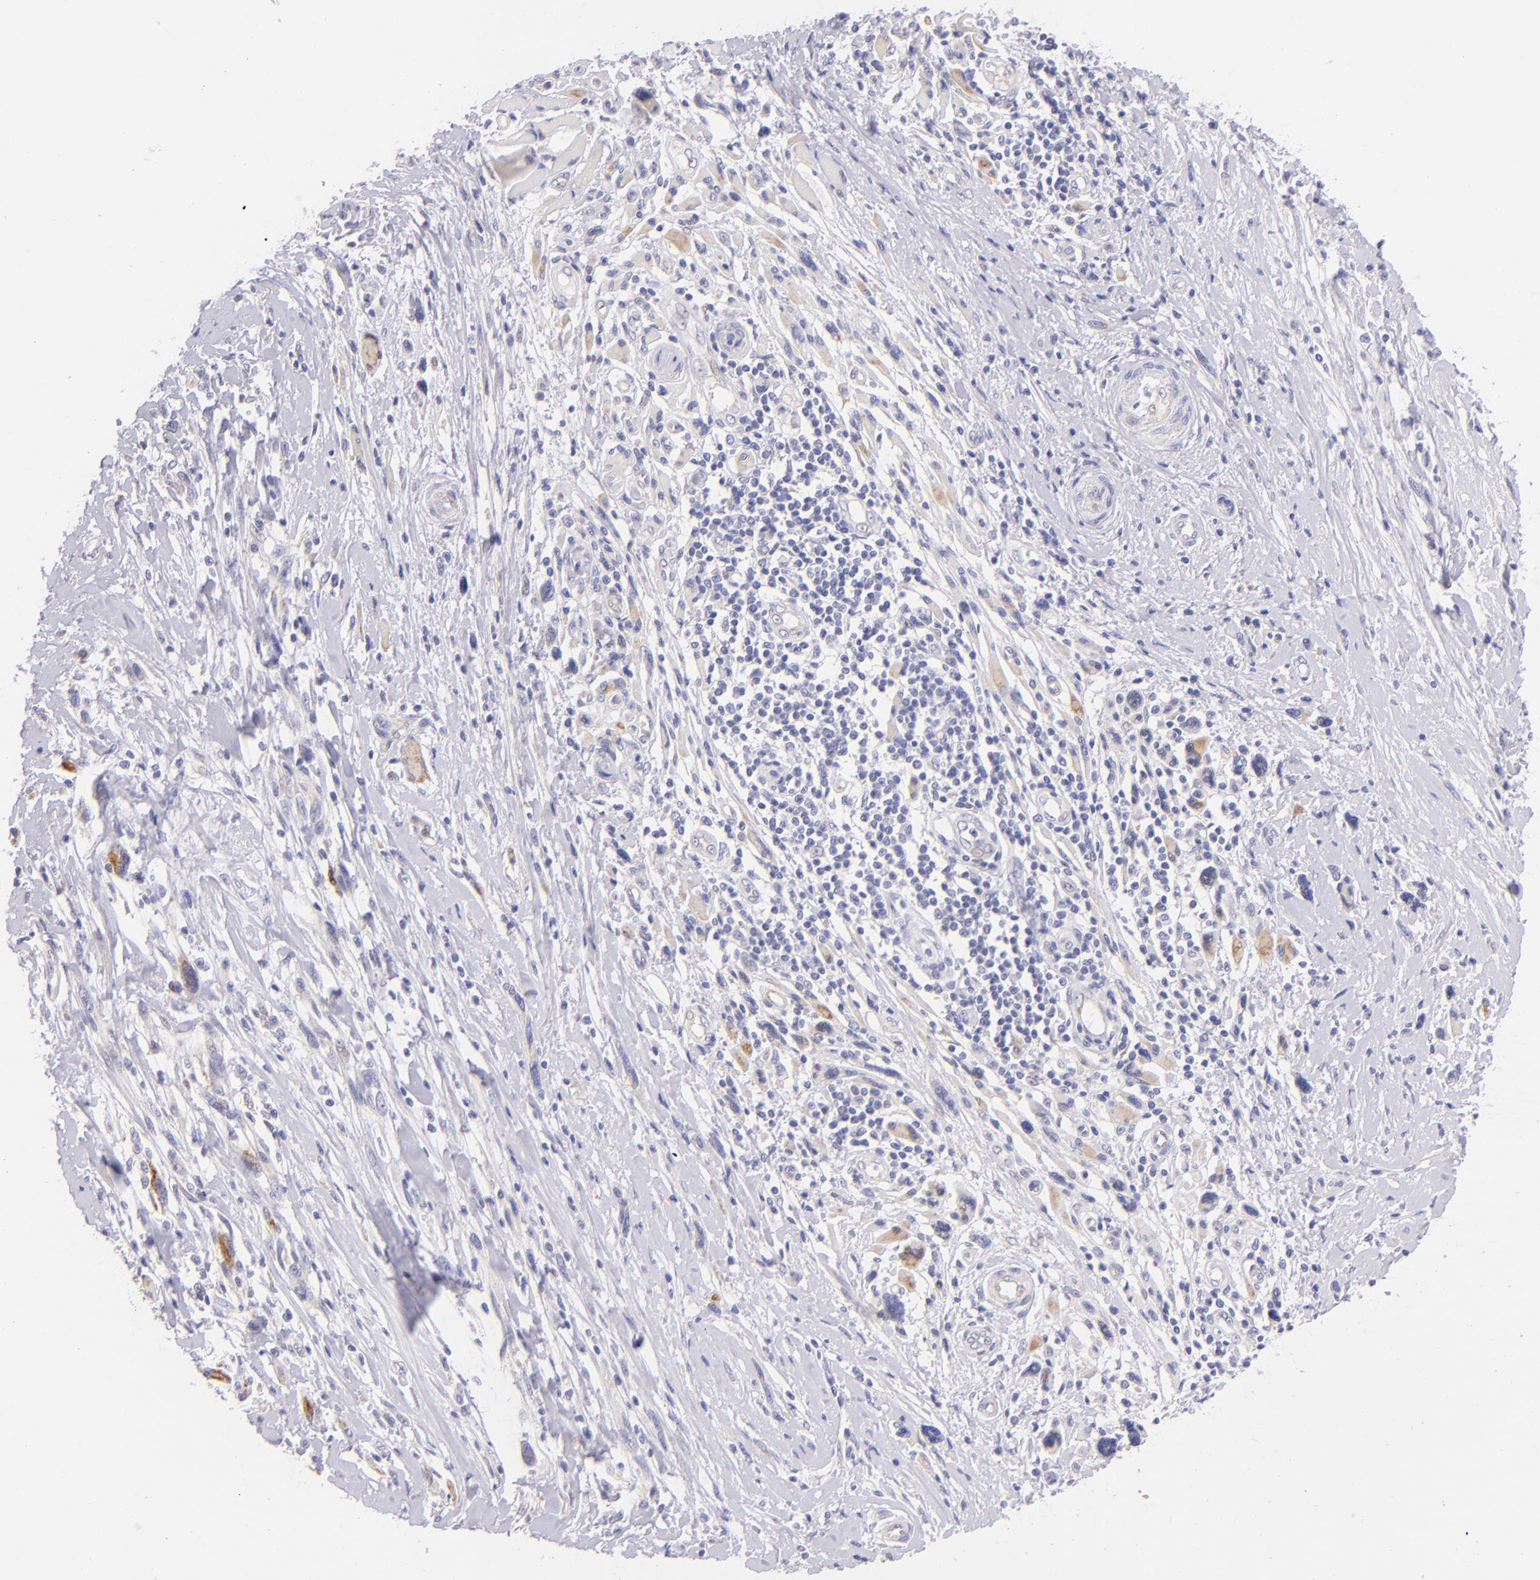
{"staining": {"intensity": "weak", "quantity": "25%-75%", "location": "cytoplasmic/membranous"}, "tissue": "melanoma", "cell_type": "Tumor cells", "image_type": "cancer", "snomed": [{"axis": "morphology", "description": "Malignant melanoma, NOS"}, {"axis": "topography", "description": "Skin"}], "caption": "Weak cytoplasmic/membranous protein staining is present in about 25%-75% of tumor cells in malignant melanoma.", "gene": "SH2D4A", "patient": {"sex": "male", "age": 91}}